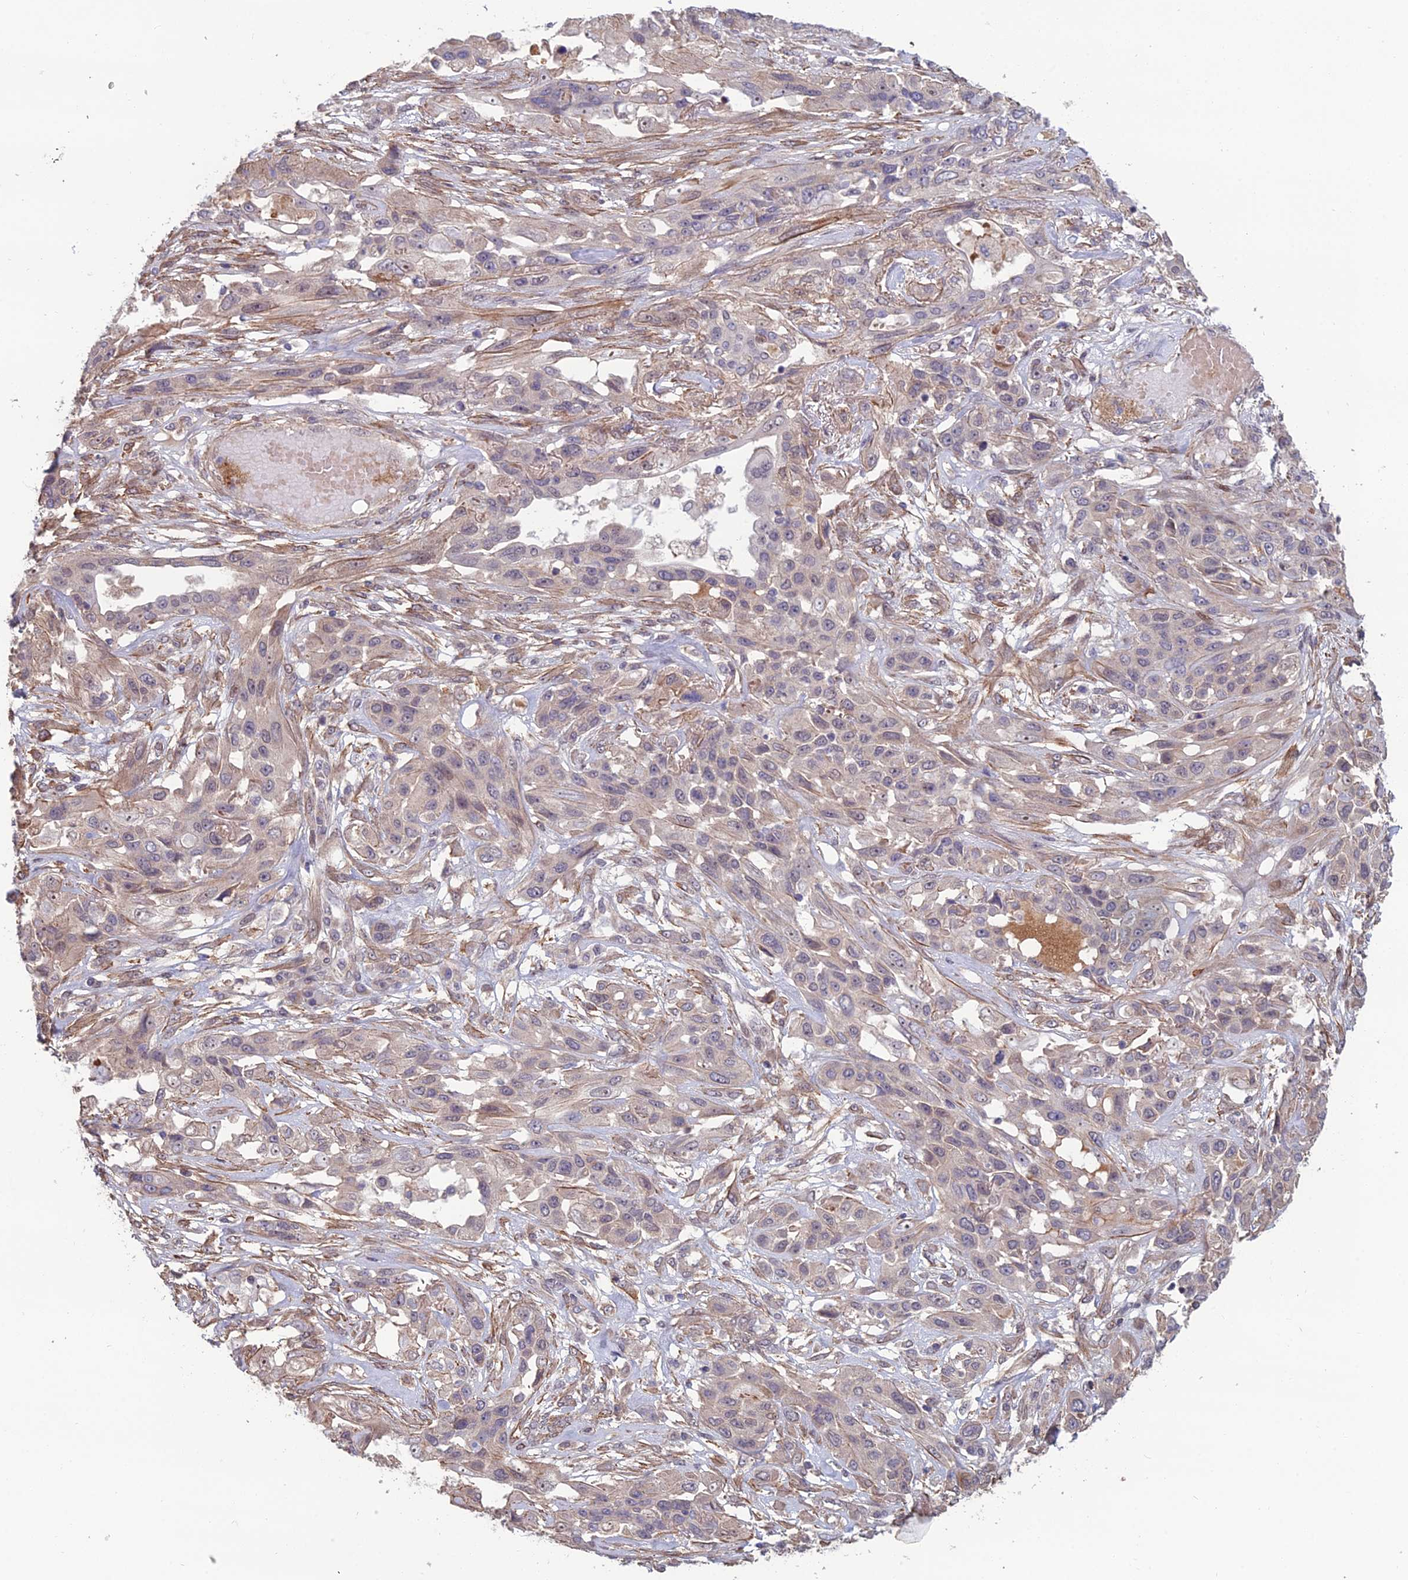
{"staining": {"intensity": "negative", "quantity": "none", "location": "none"}, "tissue": "lung cancer", "cell_type": "Tumor cells", "image_type": "cancer", "snomed": [{"axis": "morphology", "description": "Squamous cell carcinoma, NOS"}, {"axis": "topography", "description": "Lung"}], "caption": "This is an IHC photomicrograph of lung cancer (squamous cell carcinoma). There is no positivity in tumor cells.", "gene": "CCDC183", "patient": {"sex": "female", "age": 70}}